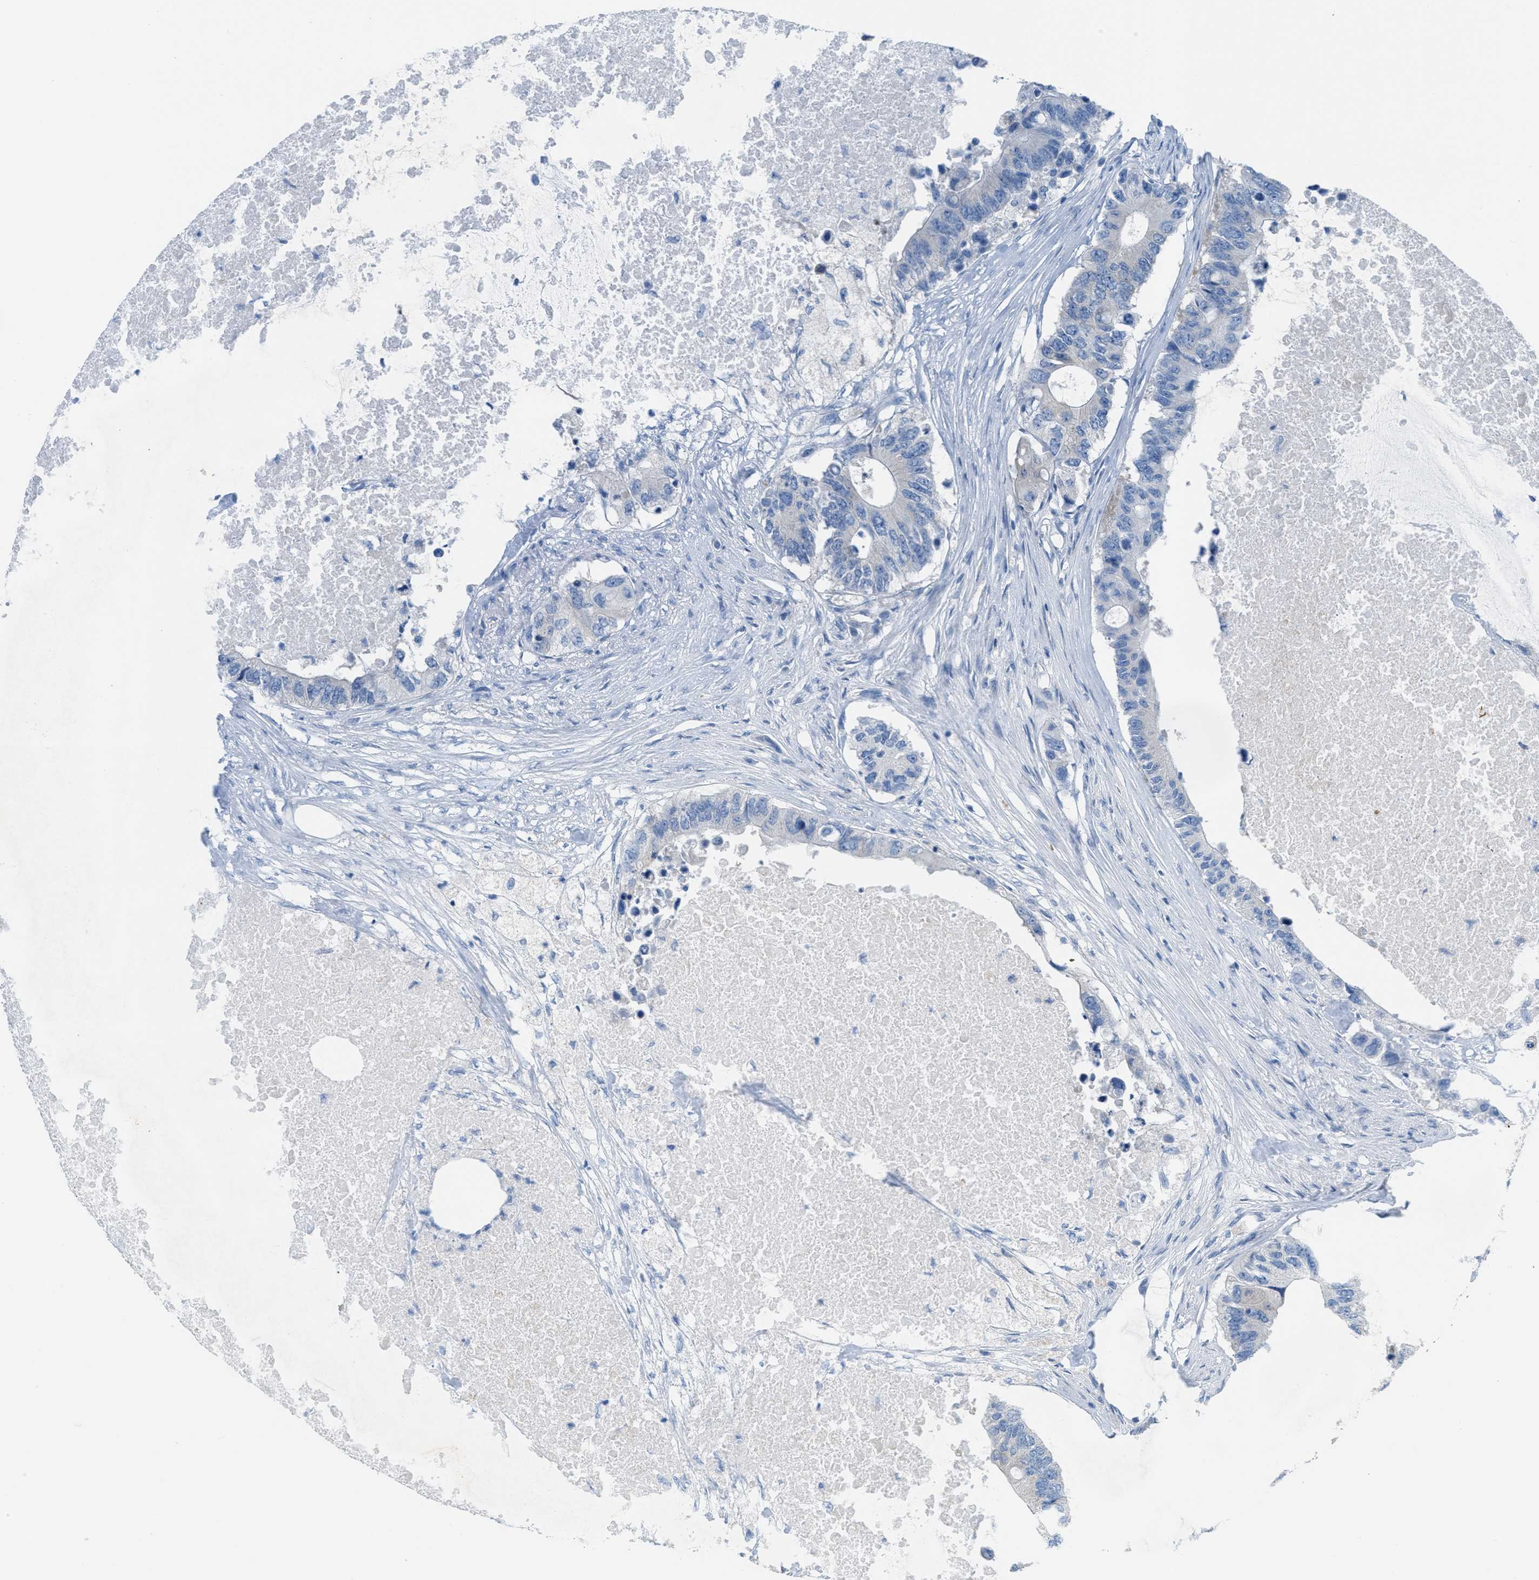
{"staining": {"intensity": "negative", "quantity": "none", "location": "none"}, "tissue": "colorectal cancer", "cell_type": "Tumor cells", "image_type": "cancer", "snomed": [{"axis": "morphology", "description": "Adenocarcinoma, NOS"}, {"axis": "topography", "description": "Colon"}], "caption": "A high-resolution histopathology image shows immunohistochemistry (IHC) staining of colorectal cancer, which displays no significant positivity in tumor cells. (Stains: DAB IHC with hematoxylin counter stain, Microscopy: brightfield microscopy at high magnification).", "gene": "ASGR1", "patient": {"sex": "male", "age": 71}}